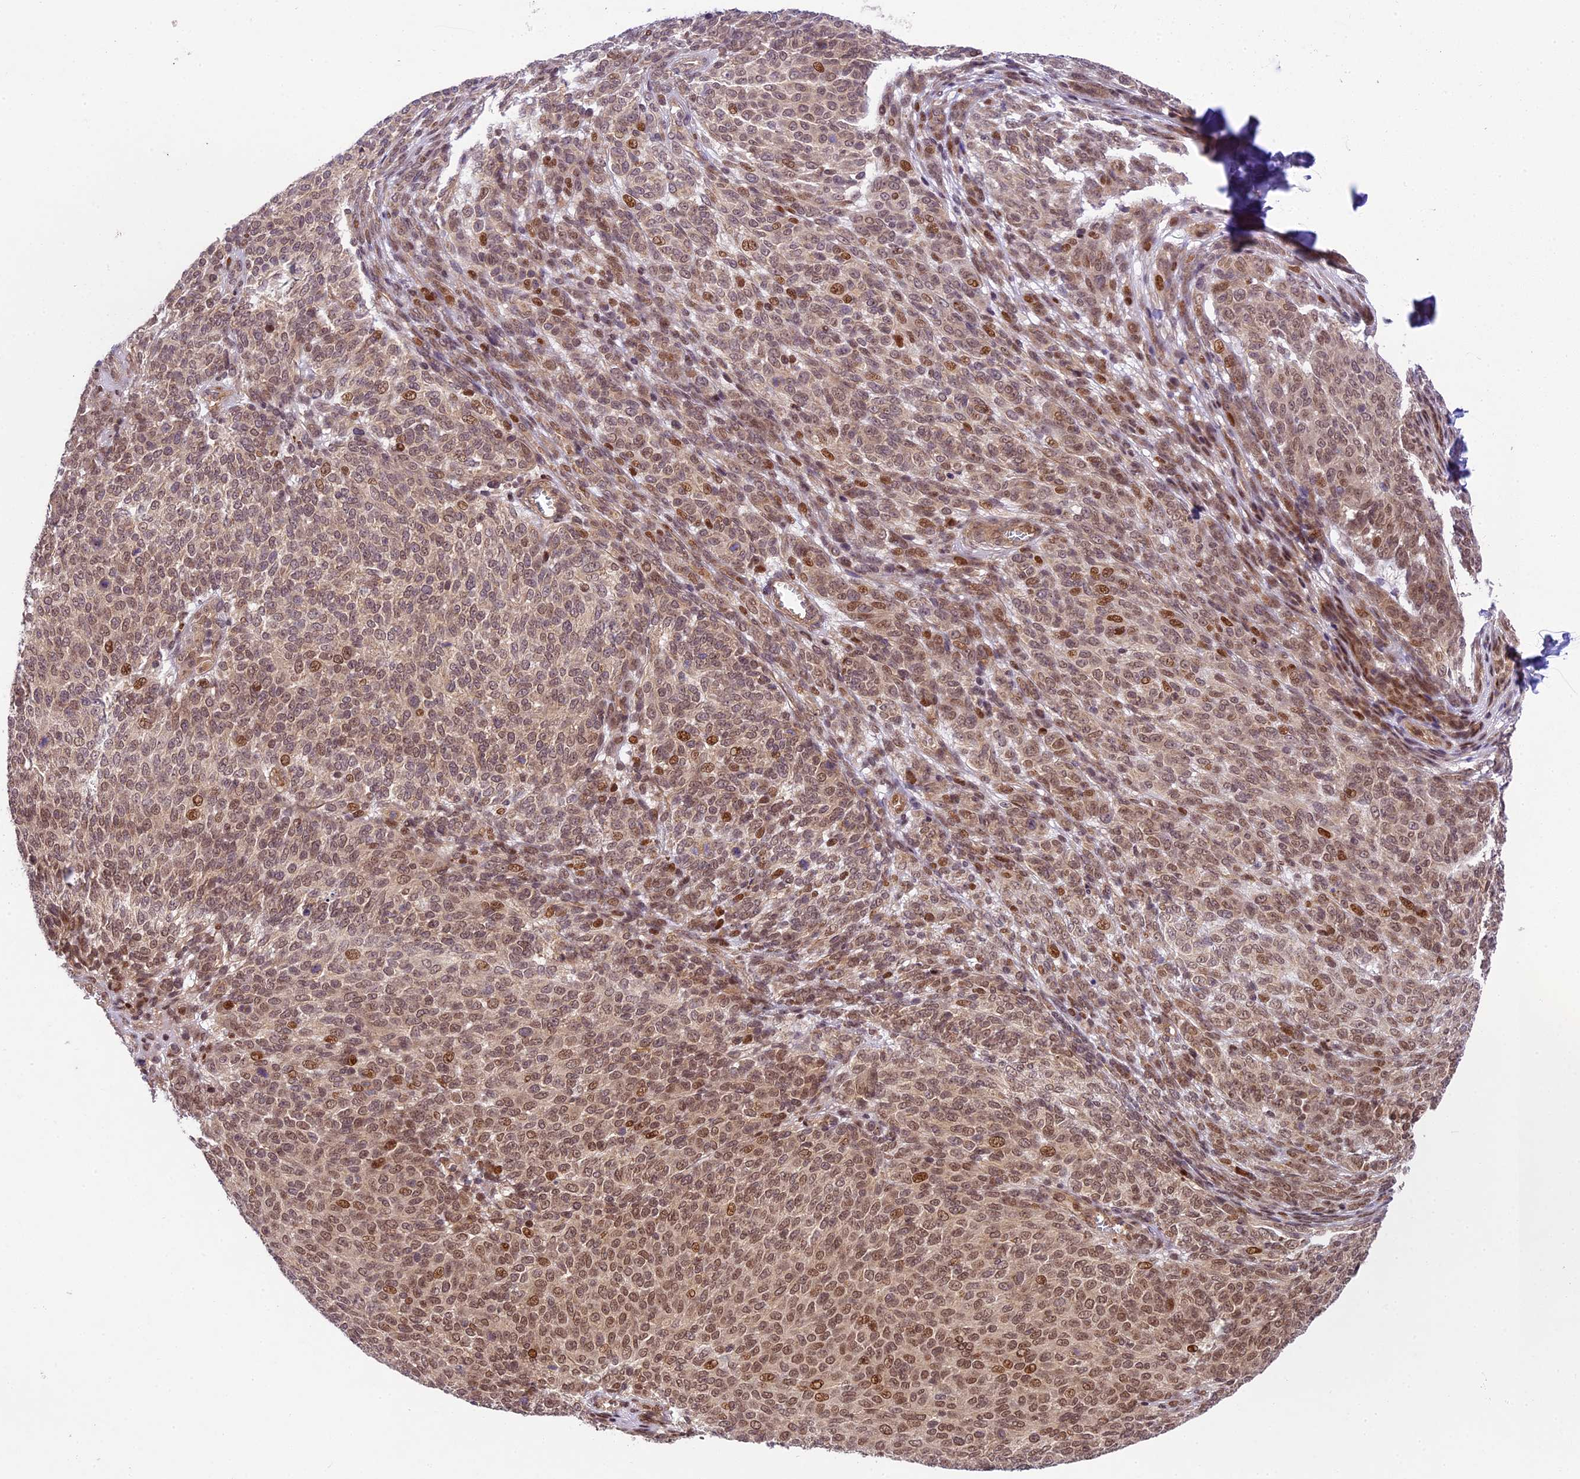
{"staining": {"intensity": "moderate", "quantity": ">75%", "location": "nuclear"}, "tissue": "melanoma", "cell_type": "Tumor cells", "image_type": "cancer", "snomed": [{"axis": "morphology", "description": "Malignant melanoma, NOS"}, {"axis": "topography", "description": "Skin"}], "caption": "Moderate nuclear positivity for a protein is appreciated in approximately >75% of tumor cells of melanoma using immunohistochemistry (IHC).", "gene": "NEK8", "patient": {"sex": "male", "age": 49}}